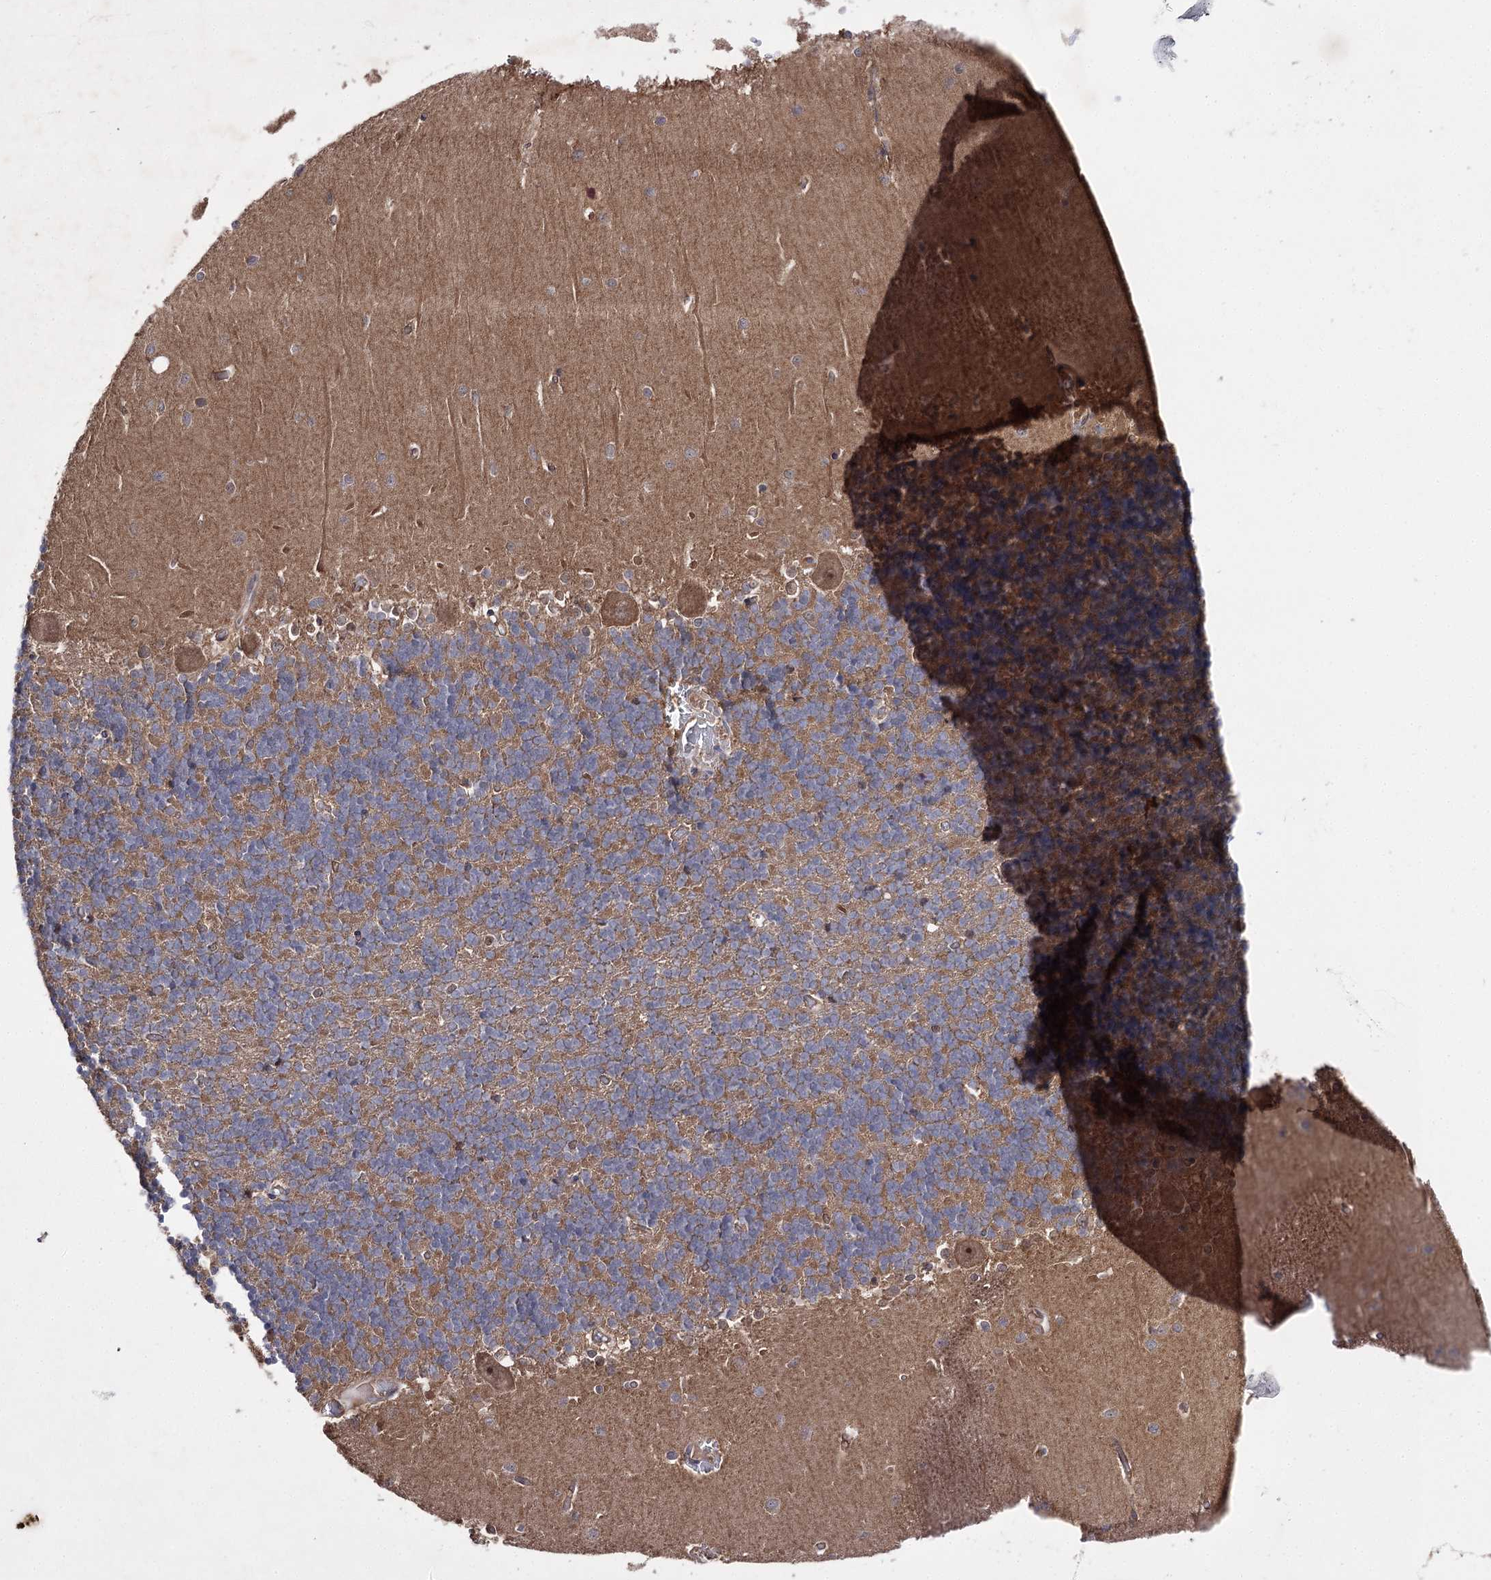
{"staining": {"intensity": "moderate", "quantity": ">75%", "location": "cytoplasmic/membranous"}, "tissue": "cerebellum", "cell_type": "Cells in granular layer", "image_type": "normal", "snomed": [{"axis": "morphology", "description": "Normal tissue, NOS"}, {"axis": "topography", "description": "Cerebellum"}], "caption": "Normal cerebellum was stained to show a protein in brown. There is medium levels of moderate cytoplasmic/membranous staining in about >75% of cells in granular layer. Immunohistochemistry (ihc) stains the protein of interest in brown and the nuclei are stained blue.", "gene": "BCR", "patient": {"sex": "male", "age": 37}}